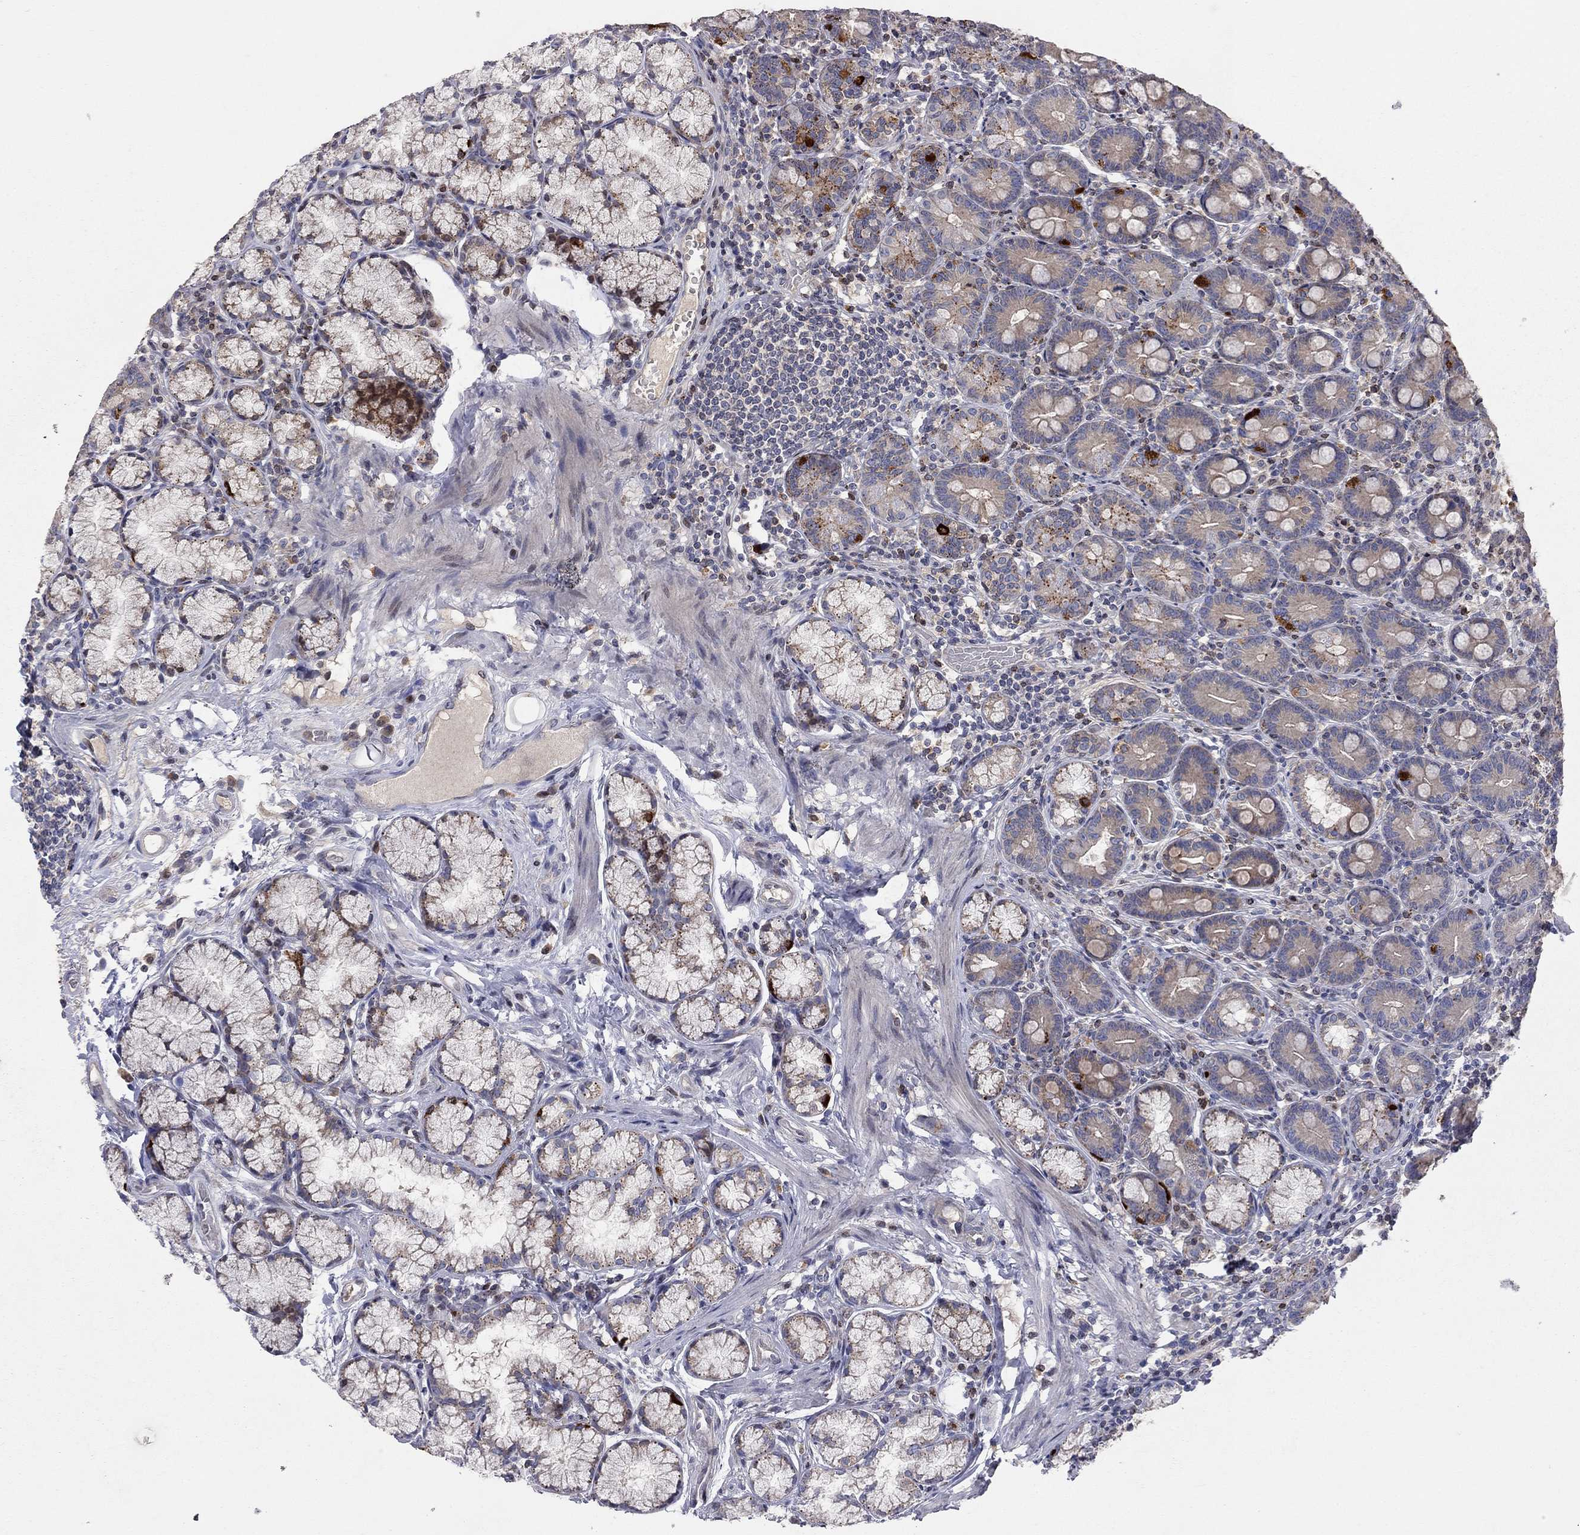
{"staining": {"intensity": "strong", "quantity": "25%-75%", "location": "cytoplasmic/membranous"}, "tissue": "duodenum", "cell_type": "Glandular cells", "image_type": "normal", "snomed": [{"axis": "morphology", "description": "Normal tissue, NOS"}, {"axis": "topography", "description": "Duodenum"}], "caption": "This photomicrograph demonstrates immunohistochemistry (IHC) staining of unremarkable human duodenum, with high strong cytoplasmic/membranous staining in approximately 25%-75% of glandular cells.", "gene": "ERN2", "patient": {"sex": "female", "age": 67}}